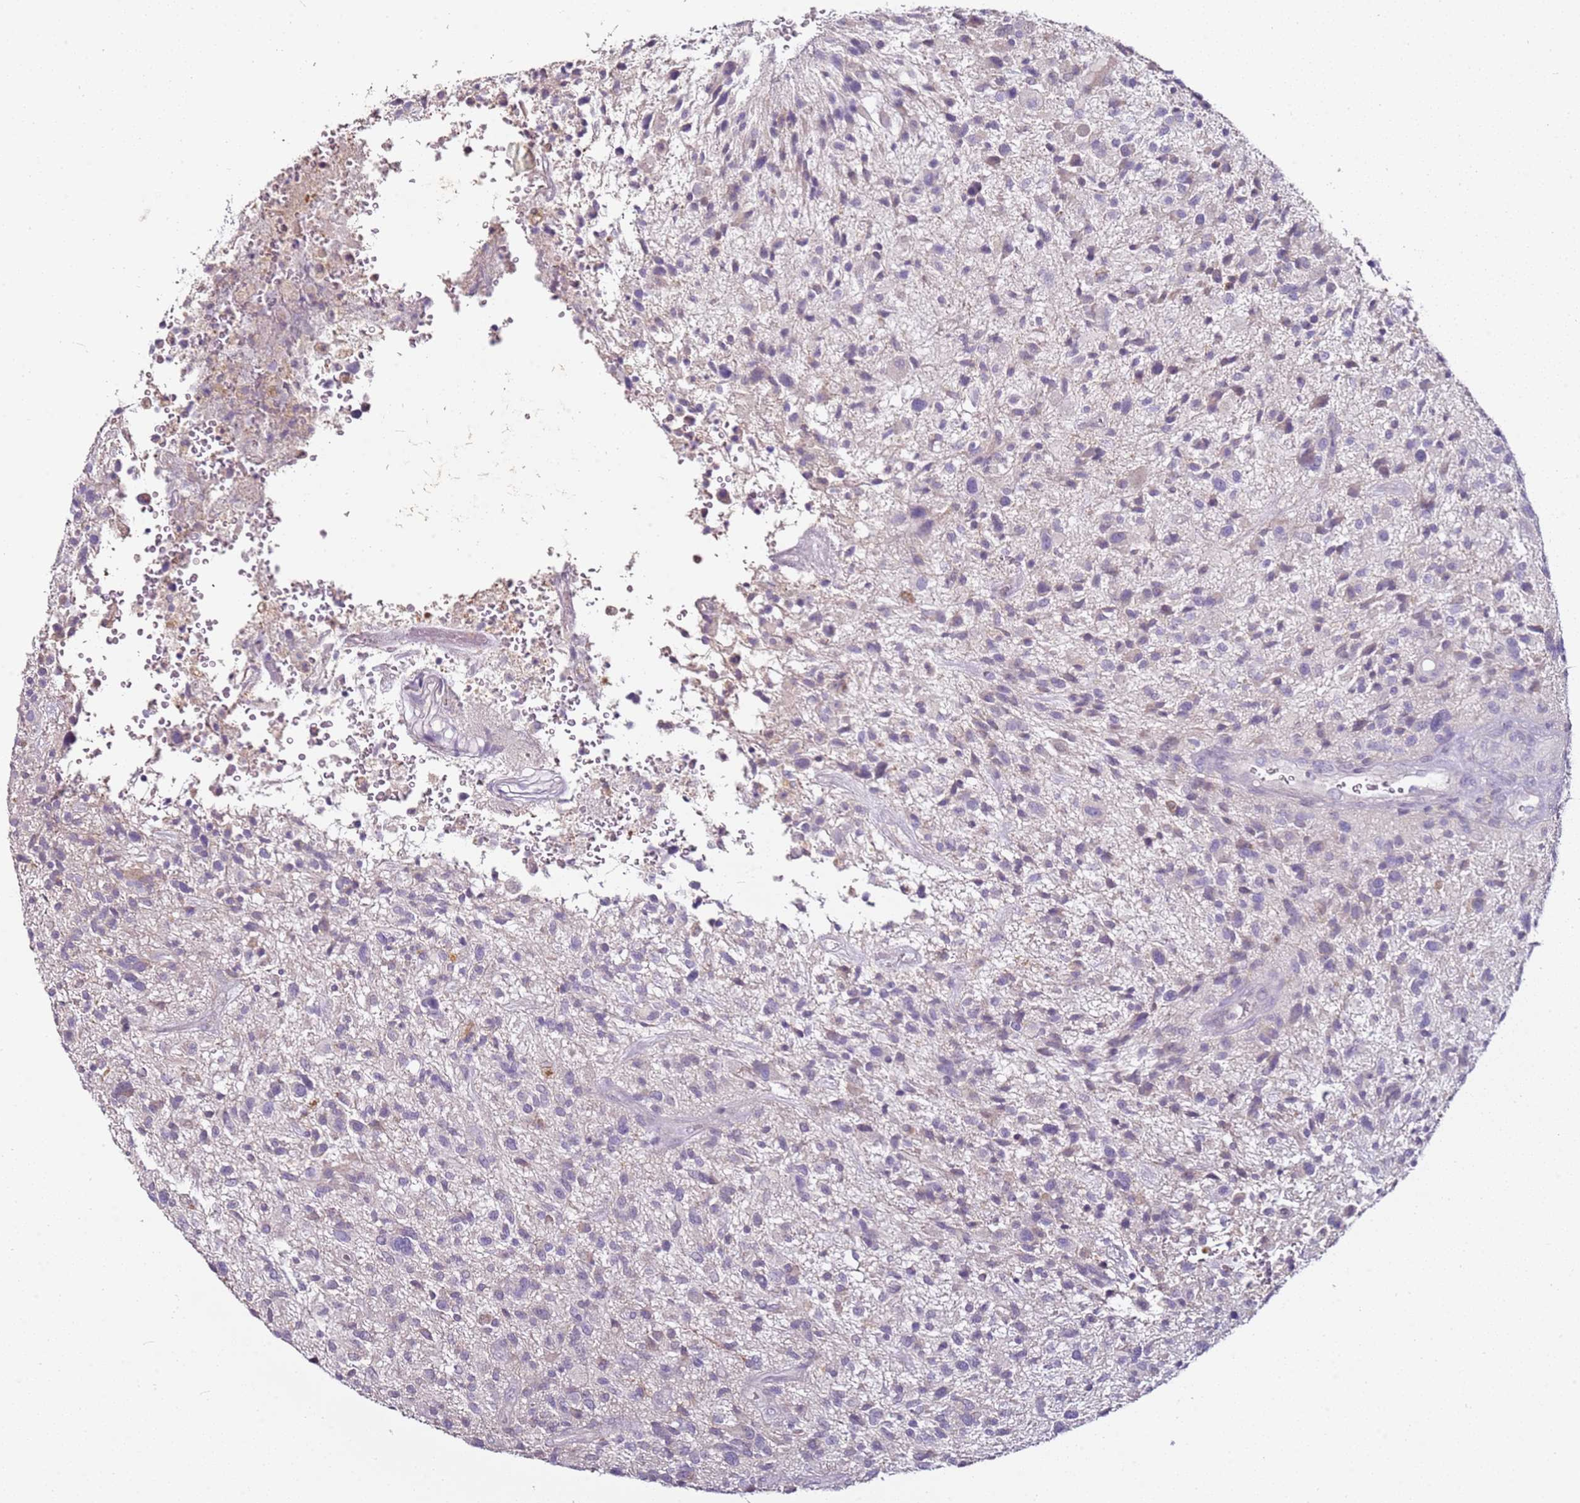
{"staining": {"intensity": "negative", "quantity": "none", "location": "none"}, "tissue": "glioma", "cell_type": "Tumor cells", "image_type": "cancer", "snomed": [{"axis": "morphology", "description": "Glioma, malignant, High grade"}, {"axis": "topography", "description": "Brain"}], "caption": "High magnification brightfield microscopy of glioma stained with DAB (brown) and counterstained with hematoxylin (blue): tumor cells show no significant positivity.", "gene": "MDH1", "patient": {"sex": "male", "age": 47}}